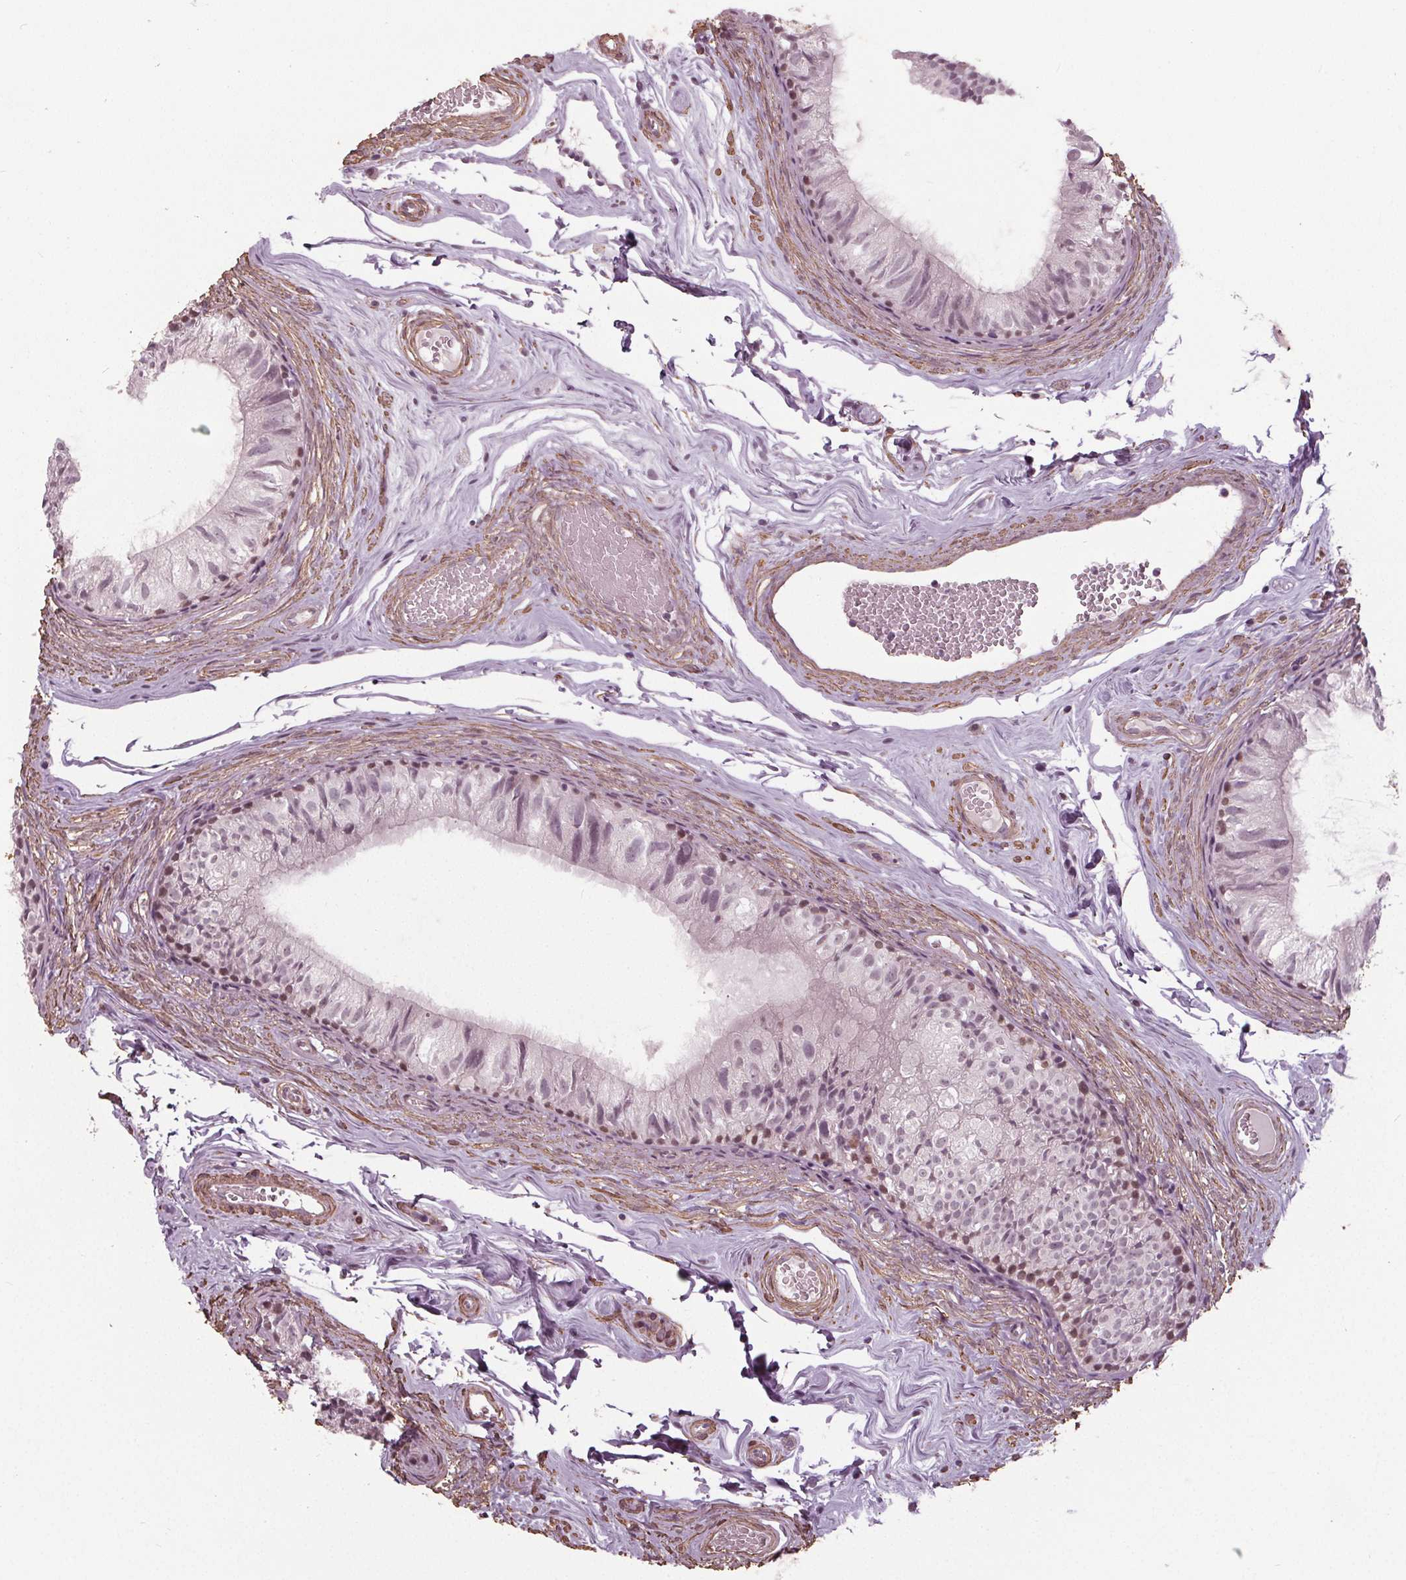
{"staining": {"intensity": "negative", "quantity": "none", "location": "none"}, "tissue": "epididymis", "cell_type": "Glandular cells", "image_type": "normal", "snomed": [{"axis": "morphology", "description": "Normal tissue, NOS"}, {"axis": "topography", "description": "Epididymis"}], "caption": "This is an IHC micrograph of unremarkable human epididymis. There is no positivity in glandular cells.", "gene": "PKP1", "patient": {"sex": "male", "age": 45}}